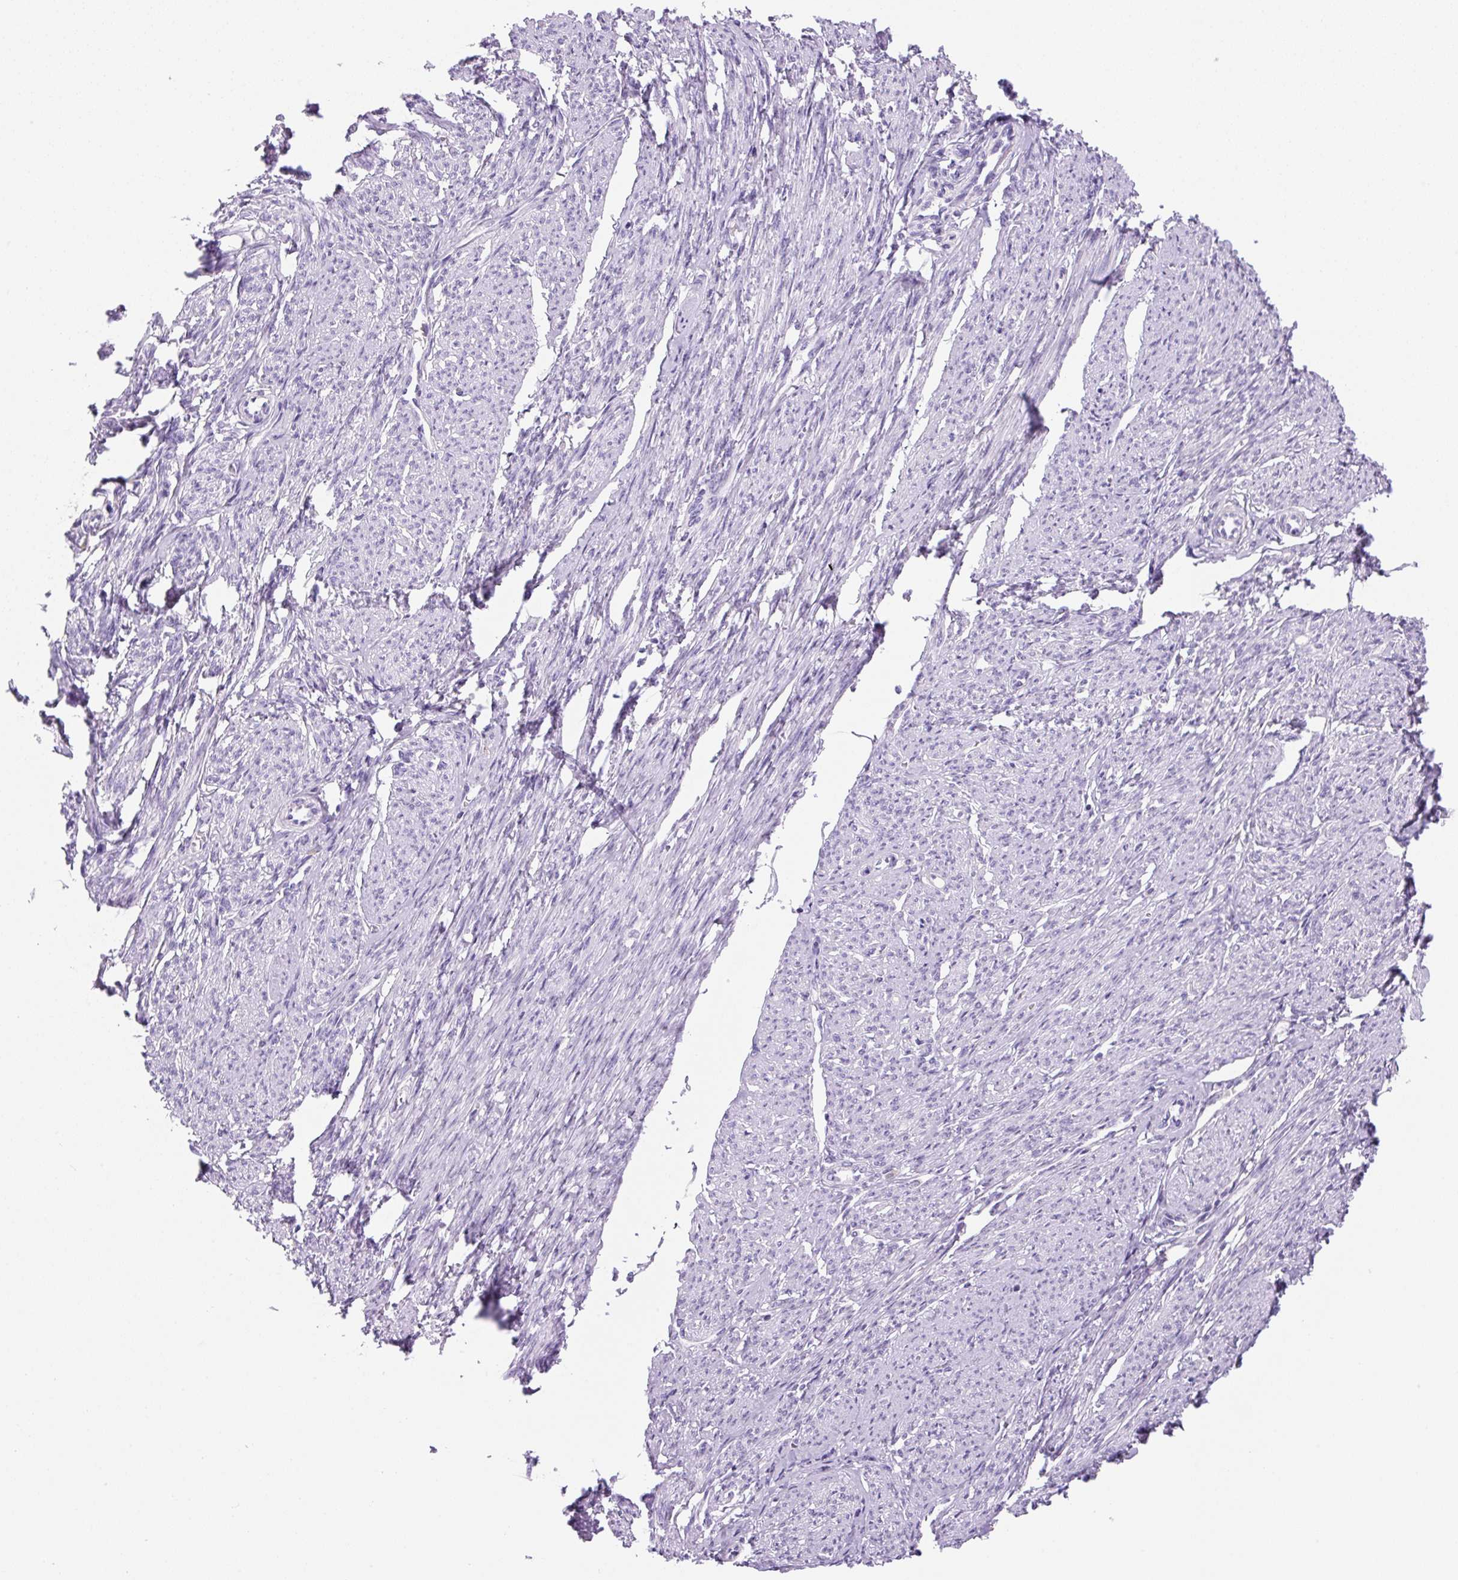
{"staining": {"intensity": "negative", "quantity": "none", "location": "none"}, "tissue": "smooth muscle", "cell_type": "Smooth muscle cells", "image_type": "normal", "snomed": [{"axis": "morphology", "description": "Normal tissue, NOS"}, {"axis": "topography", "description": "Smooth muscle"}], "caption": "Immunohistochemistry photomicrograph of unremarkable human smooth muscle stained for a protein (brown), which reveals no positivity in smooth muscle cells. (Stains: DAB immunohistochemistry with hematoxylin counter stain, Microscopy: brightfield microscopy at high magnification).", "gene": "PRRT1", "patient": {"sex": "female", "age": 65}}